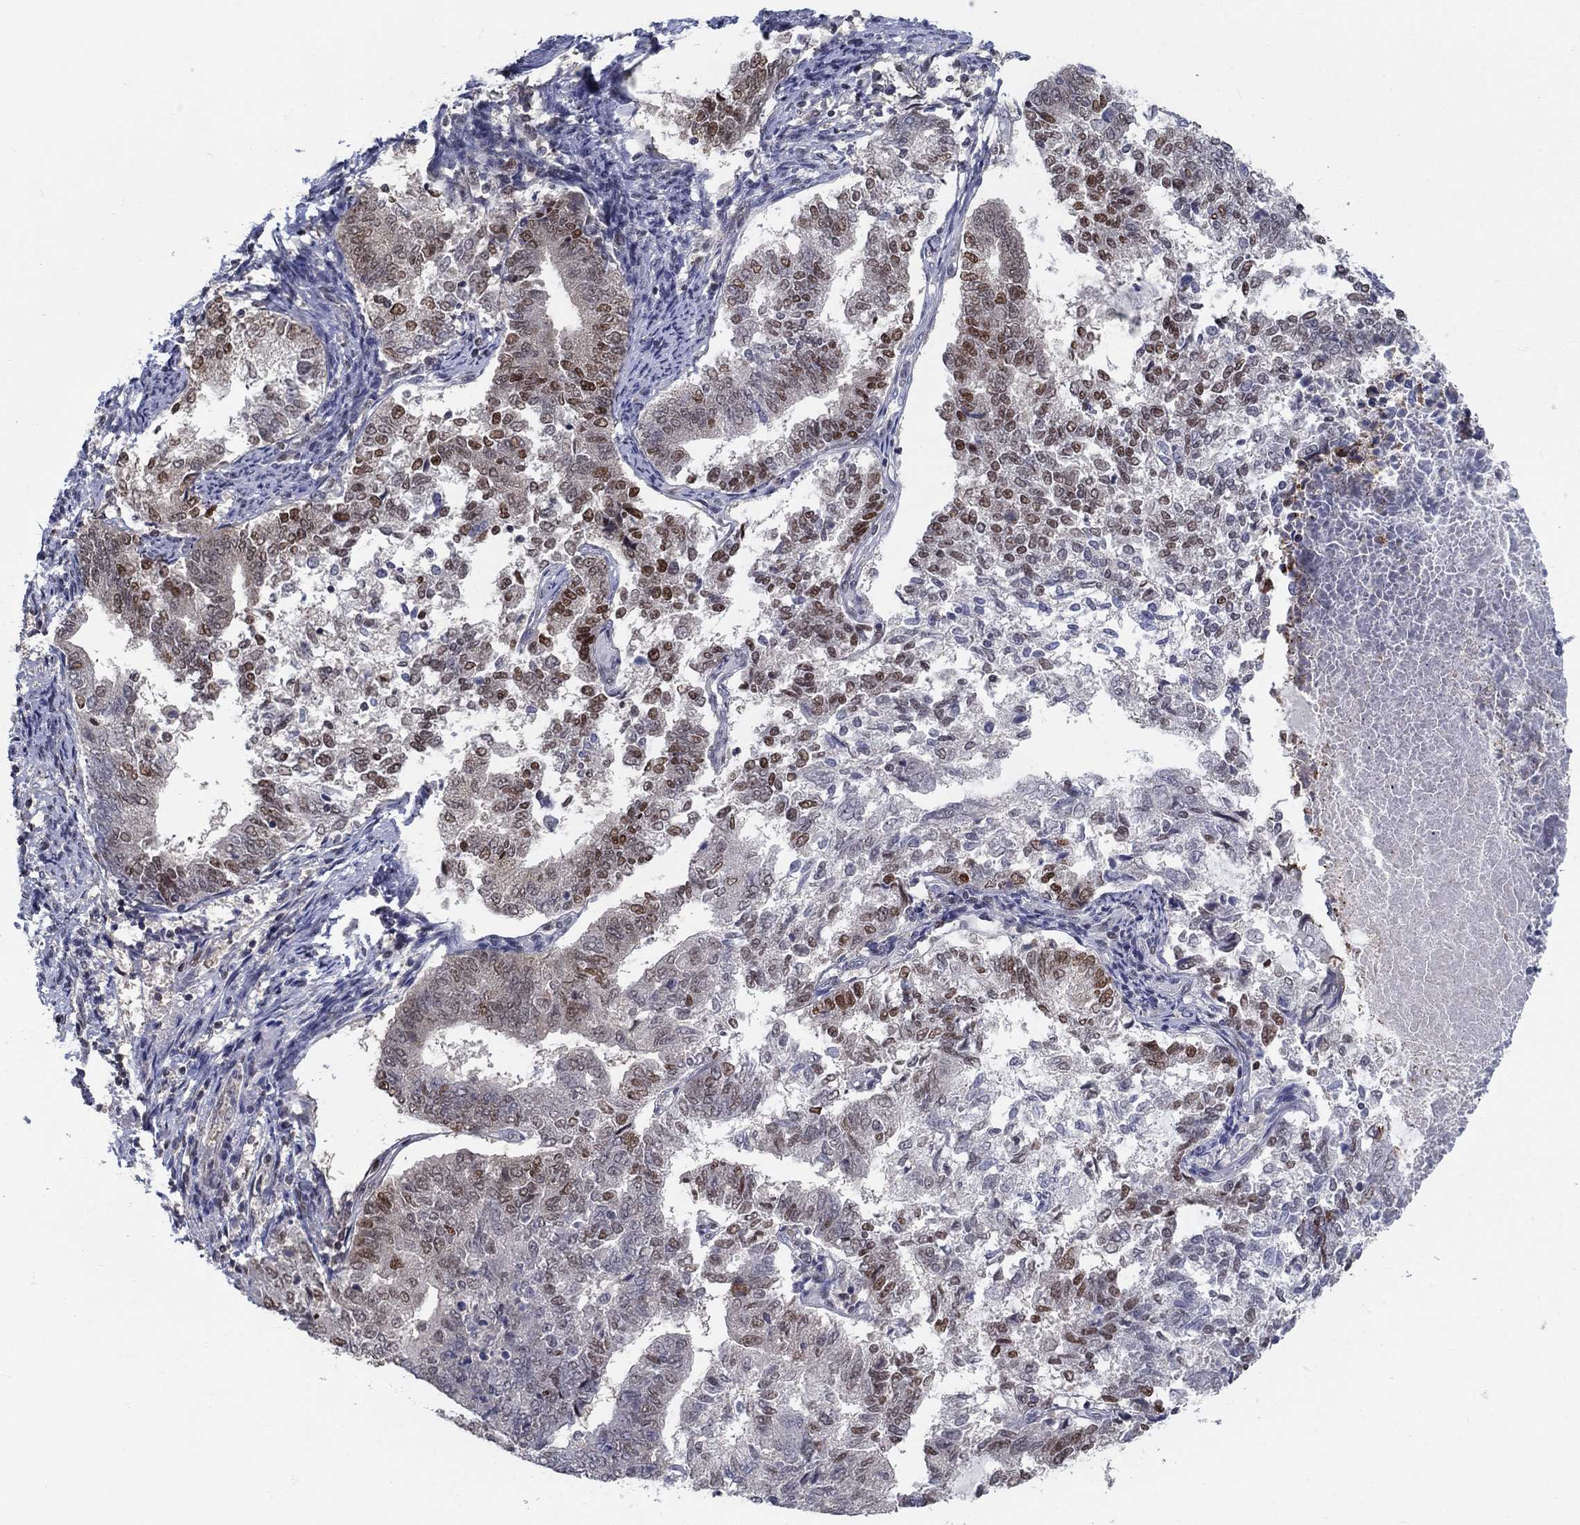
{"staining": {"intensity": "strong", "quantity": "<25%", "location": "nuclear"}, "tissue": "endometrial cancer", "cell_type": "Tumor cells", "image_type": "cancer", "snomed": [{"axis": "morphology", "description": "Adenocarcinoma, NOS"}, {"axis": "topography", "description": "Endometrium"}], "caption": "Immunohistochemistry micrograph of human endometrial adenocarcinoma stained for a protein (brown), which shows medium levels of strong nuclear expression in approximately <25% of tumor cells.", "gene": "CENPE", "patient": {"sex": "female", "age": 65}}